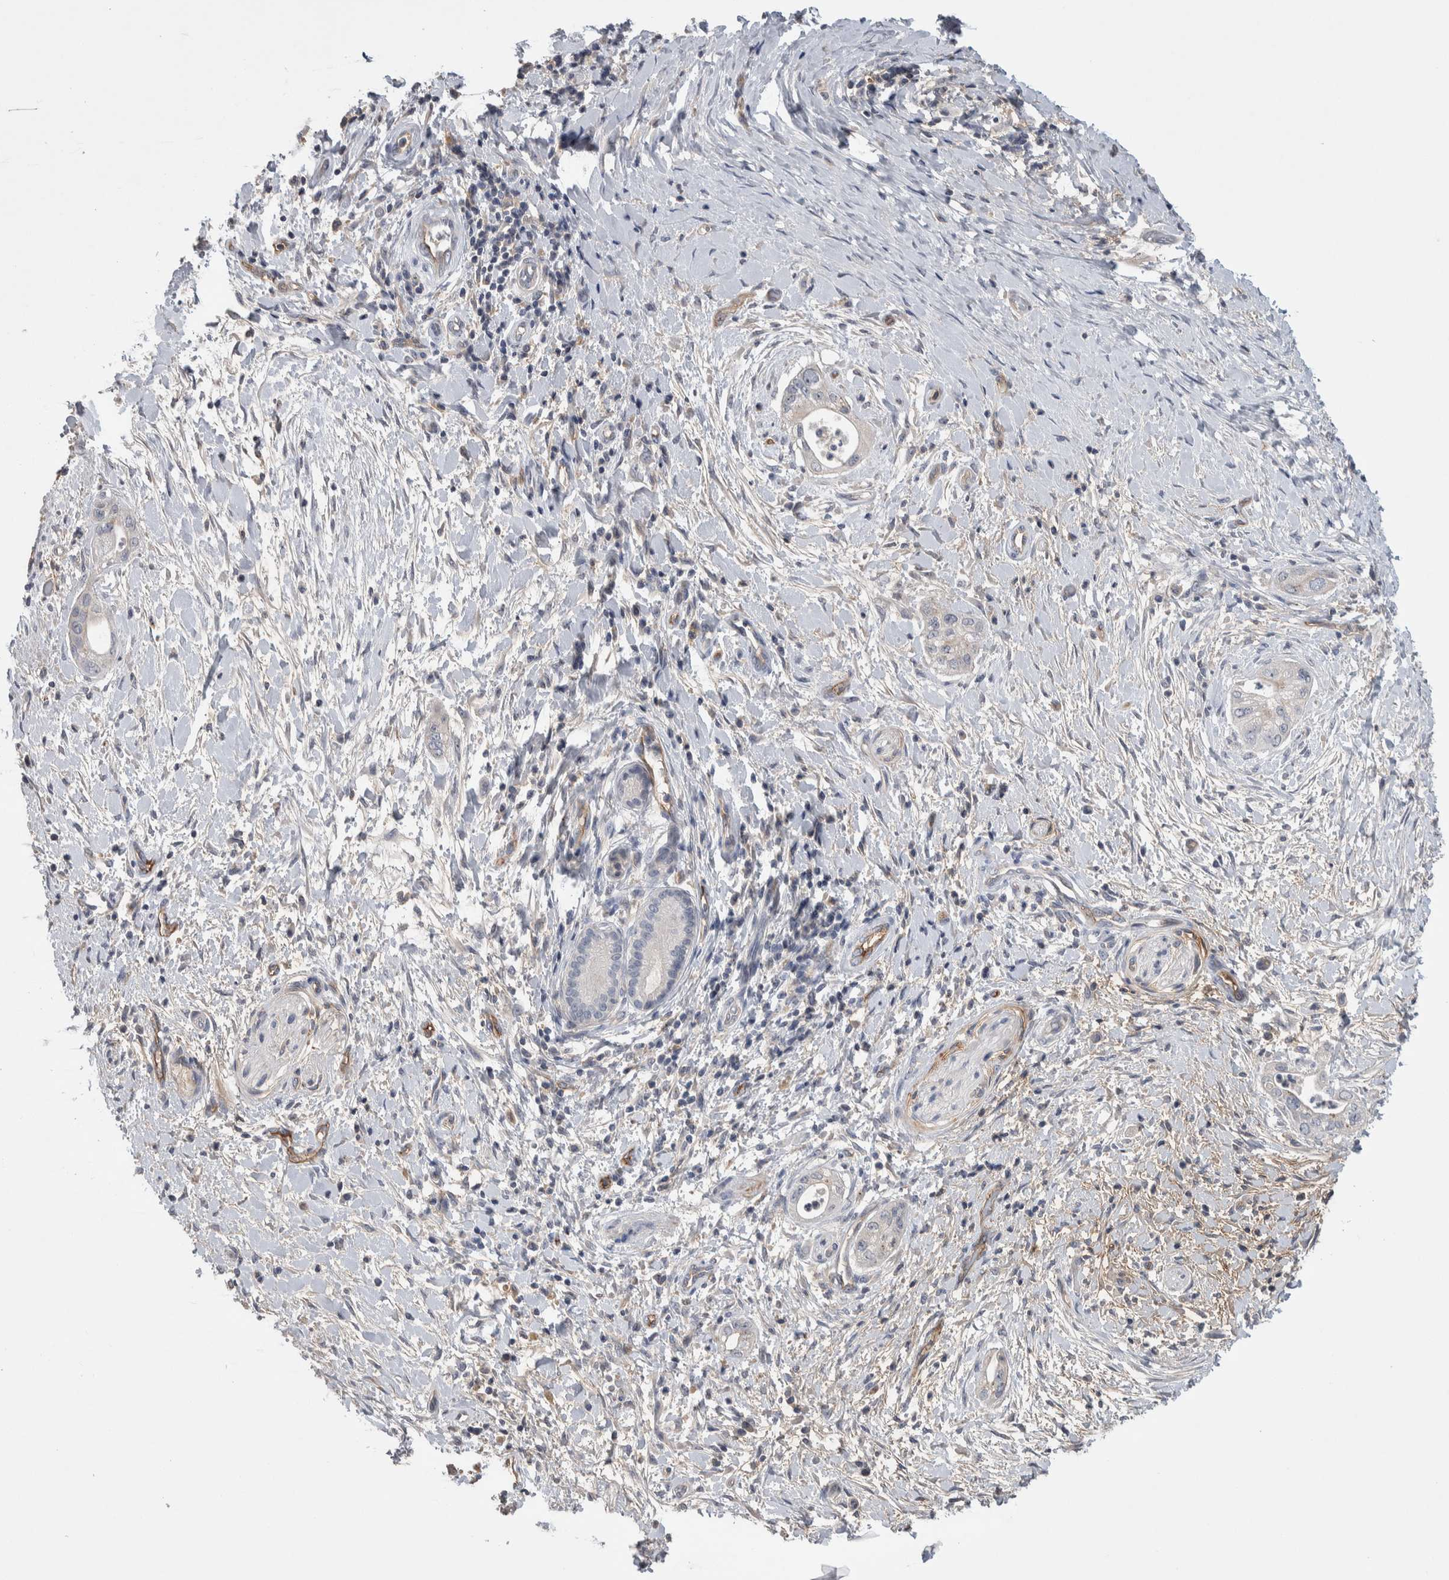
{"staining": {"intensity": "negative", "quantity": "none", "location": "none"}, "tissue": "pancreatic cancer", "cell_type": "Tumor cells", "image_type": "cancer", "snomed": [{"axis": "morphology", "description": "Adenocarcinoma, NOS"}, {"axis": "topography", "description": "Pancreas"}], "caption": "Immunohistochemistry of human pancreatic cancer shows no expression in tumor cells.", "gene": "CEP131", "patient": {"sex": "male", "age": 58}}